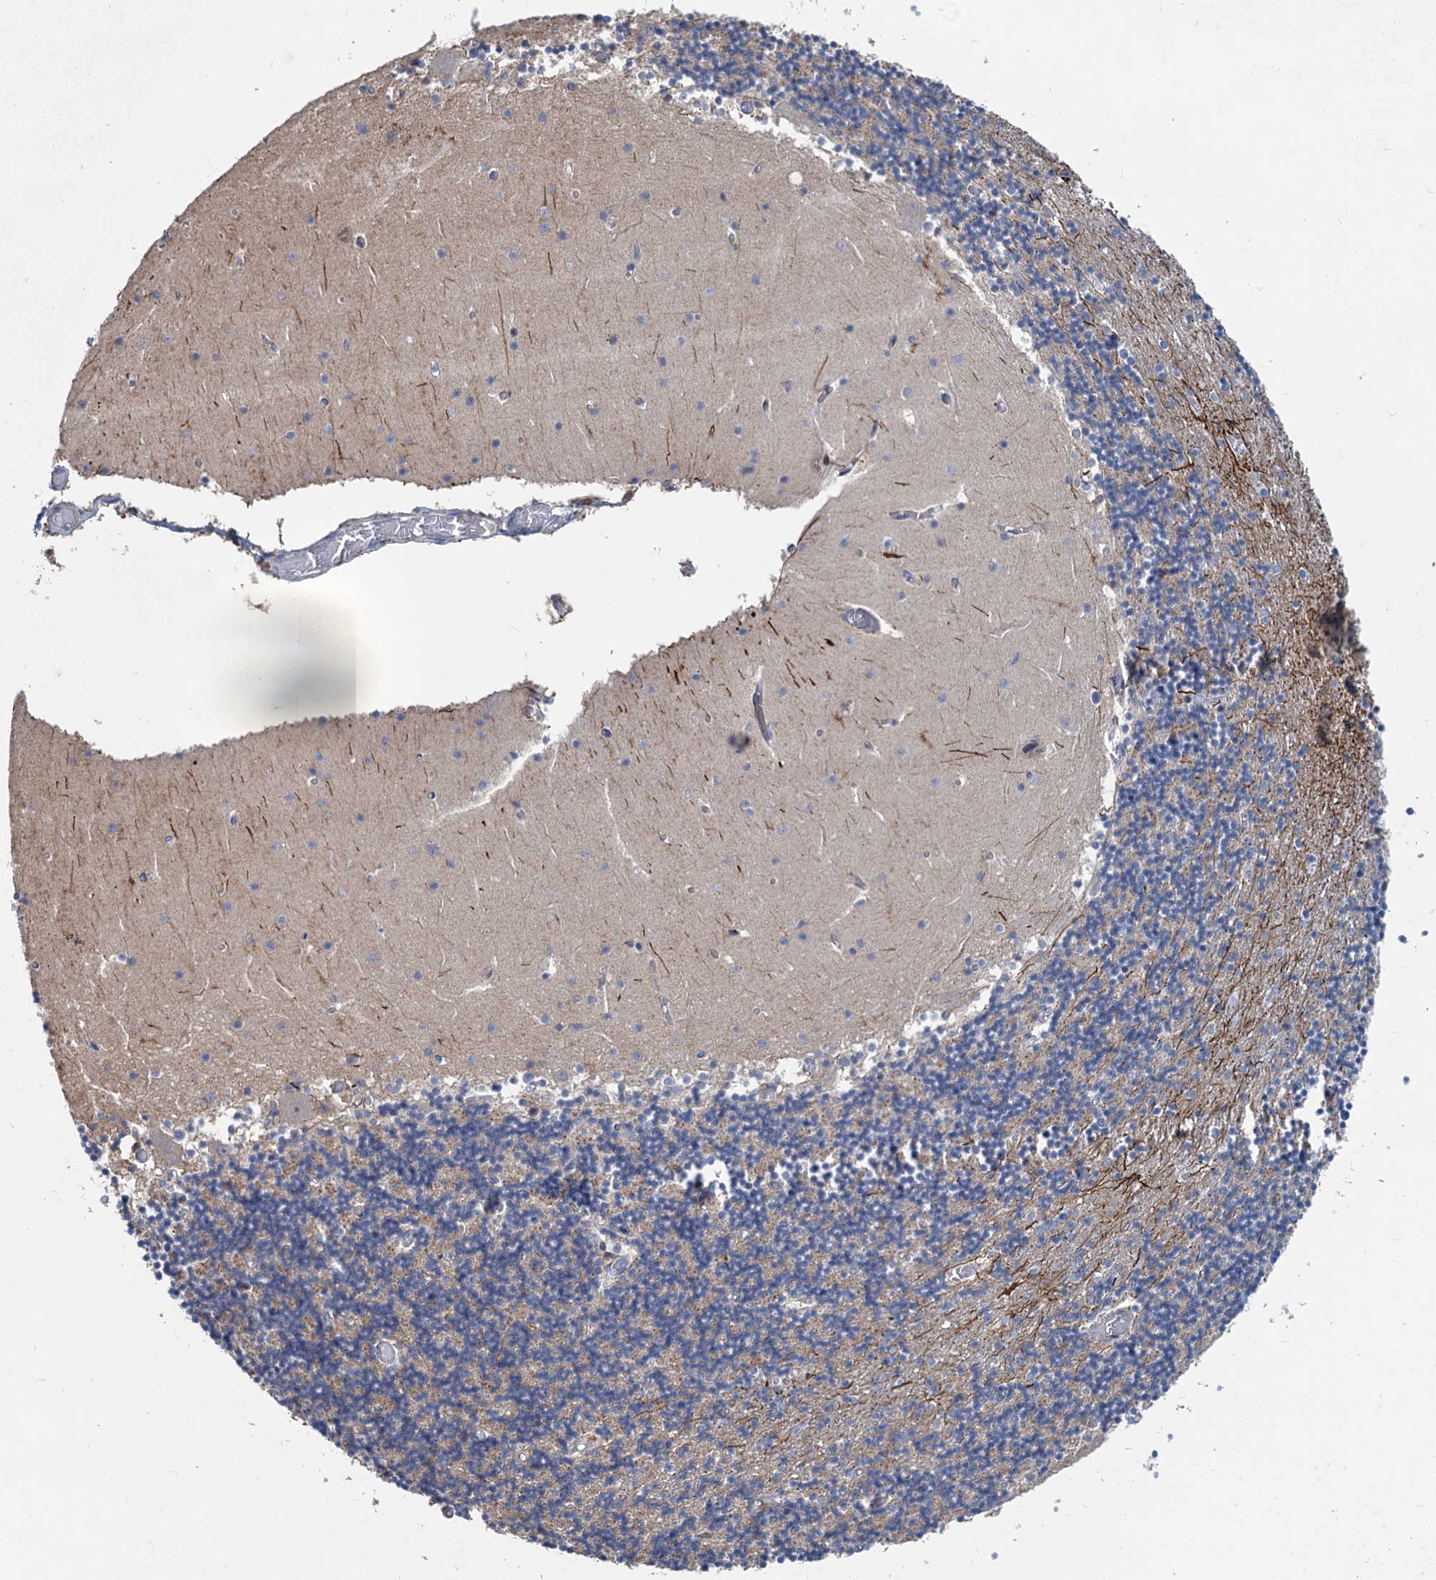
{"staining": {"intensity": "negative", "quantity": "none", "location": "none"}, "tissue": "cerebellum", "cell_type": "Cells in granular layer", "image_type": "normal", "snomed": [{"axis": "morphology", "description": "Normal tissue, NOS"}, {"axis": "topography", "description": "Cerebellum"}], "caption": "The immunohistochemistry image has no significant staining in cells in granular layer of cerebellum.", "gene": "ESYT3", "patient": {"sex": "female", "age": 28}}